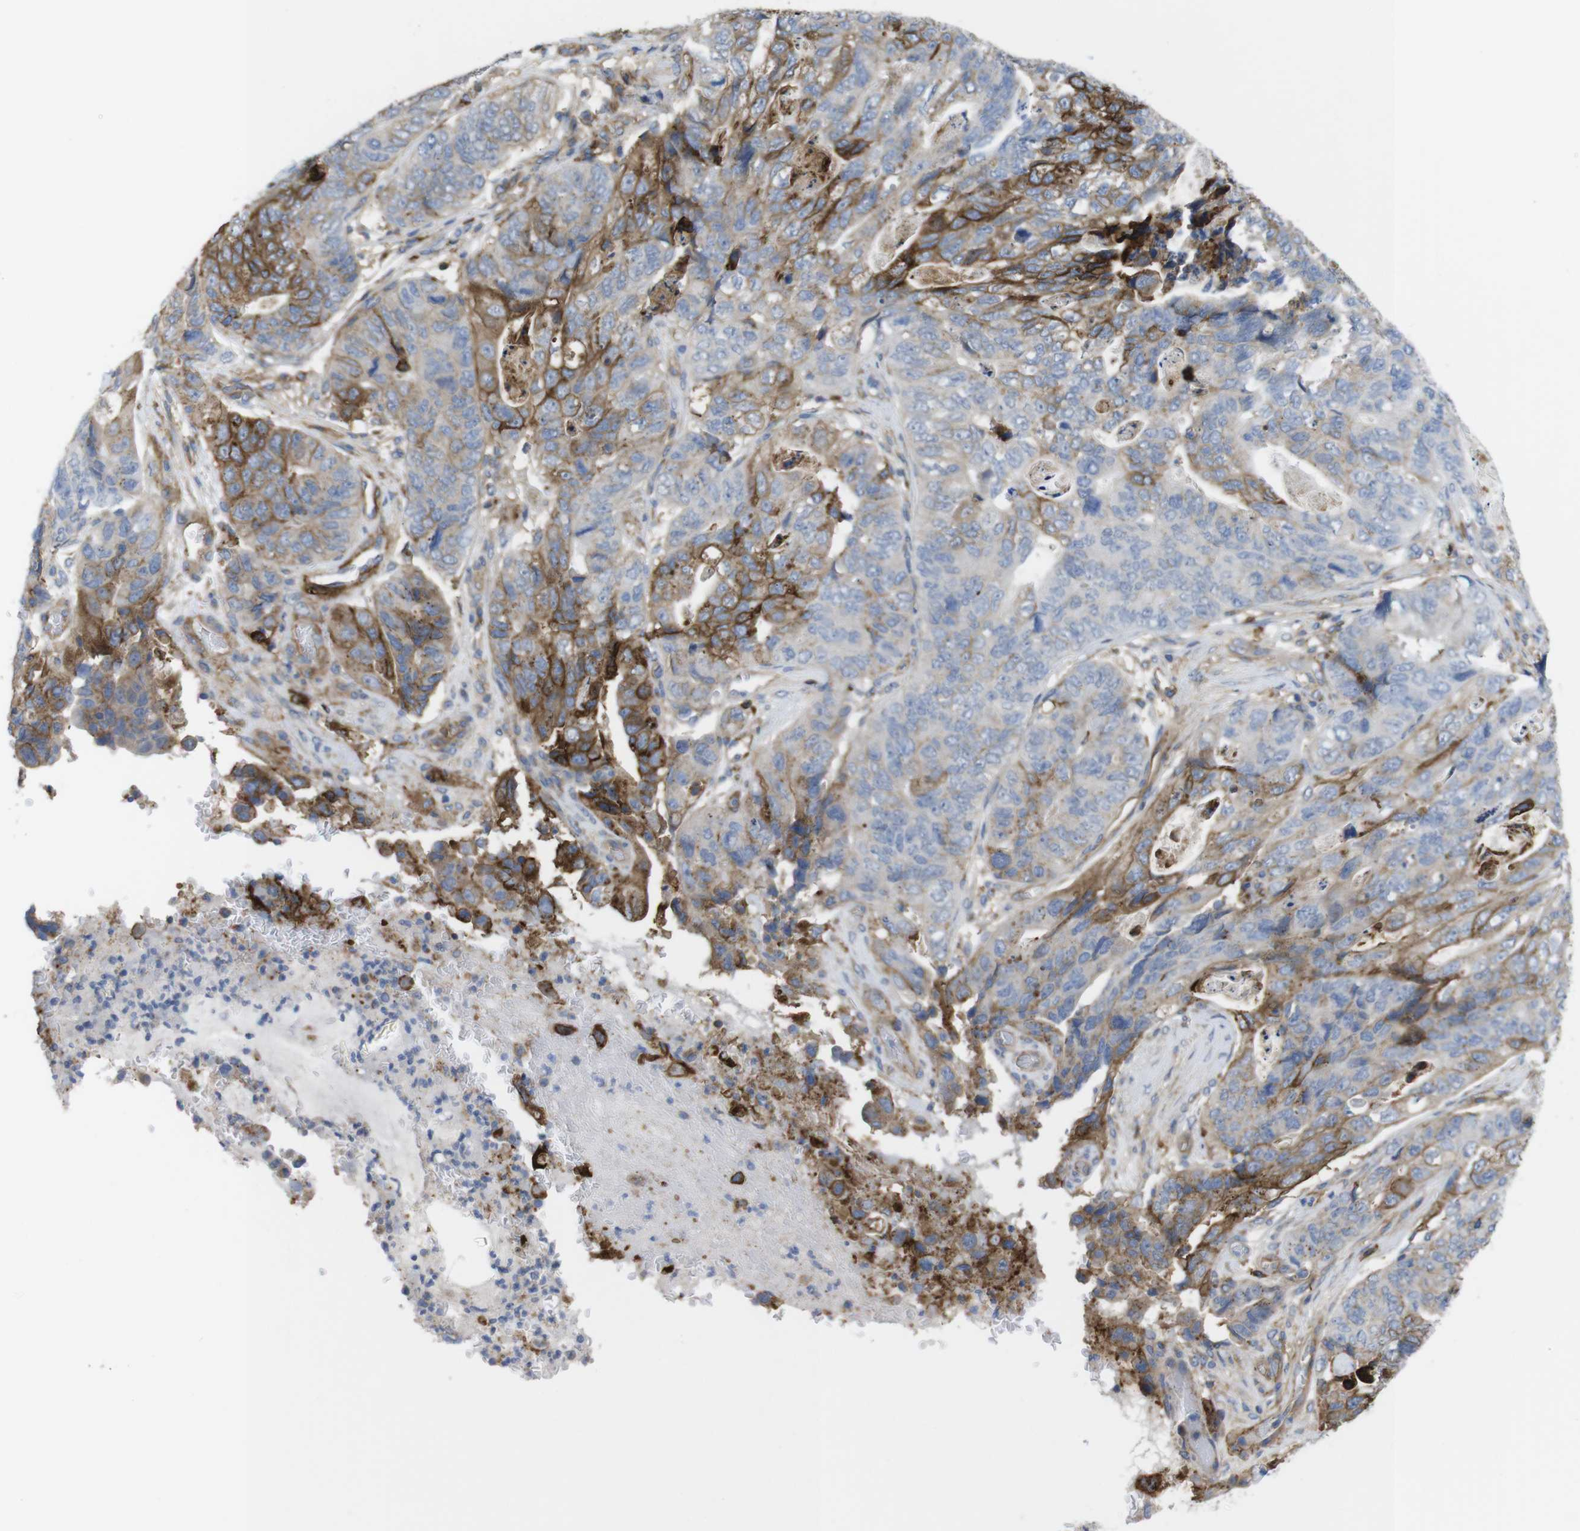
{"staining": {"intensity": "moderate", "quantity": "<25%", "location": "cytoplasmic/membranous"}, "tissue": "stomach cancer", "cell_type": "Tumor cells", "image_type": "cancer", "snomed": [{"axis": "morphology", "description": "Adenocarcinoma, NOS"}, {"axis": "topography", "description": "Stomach"}], "caption": "Stomach cancer stained with a protein marker exhibits moderate staining in tumor cells.", "gene": "CCR6", "patient": {"sex": "female", "age": 89}}